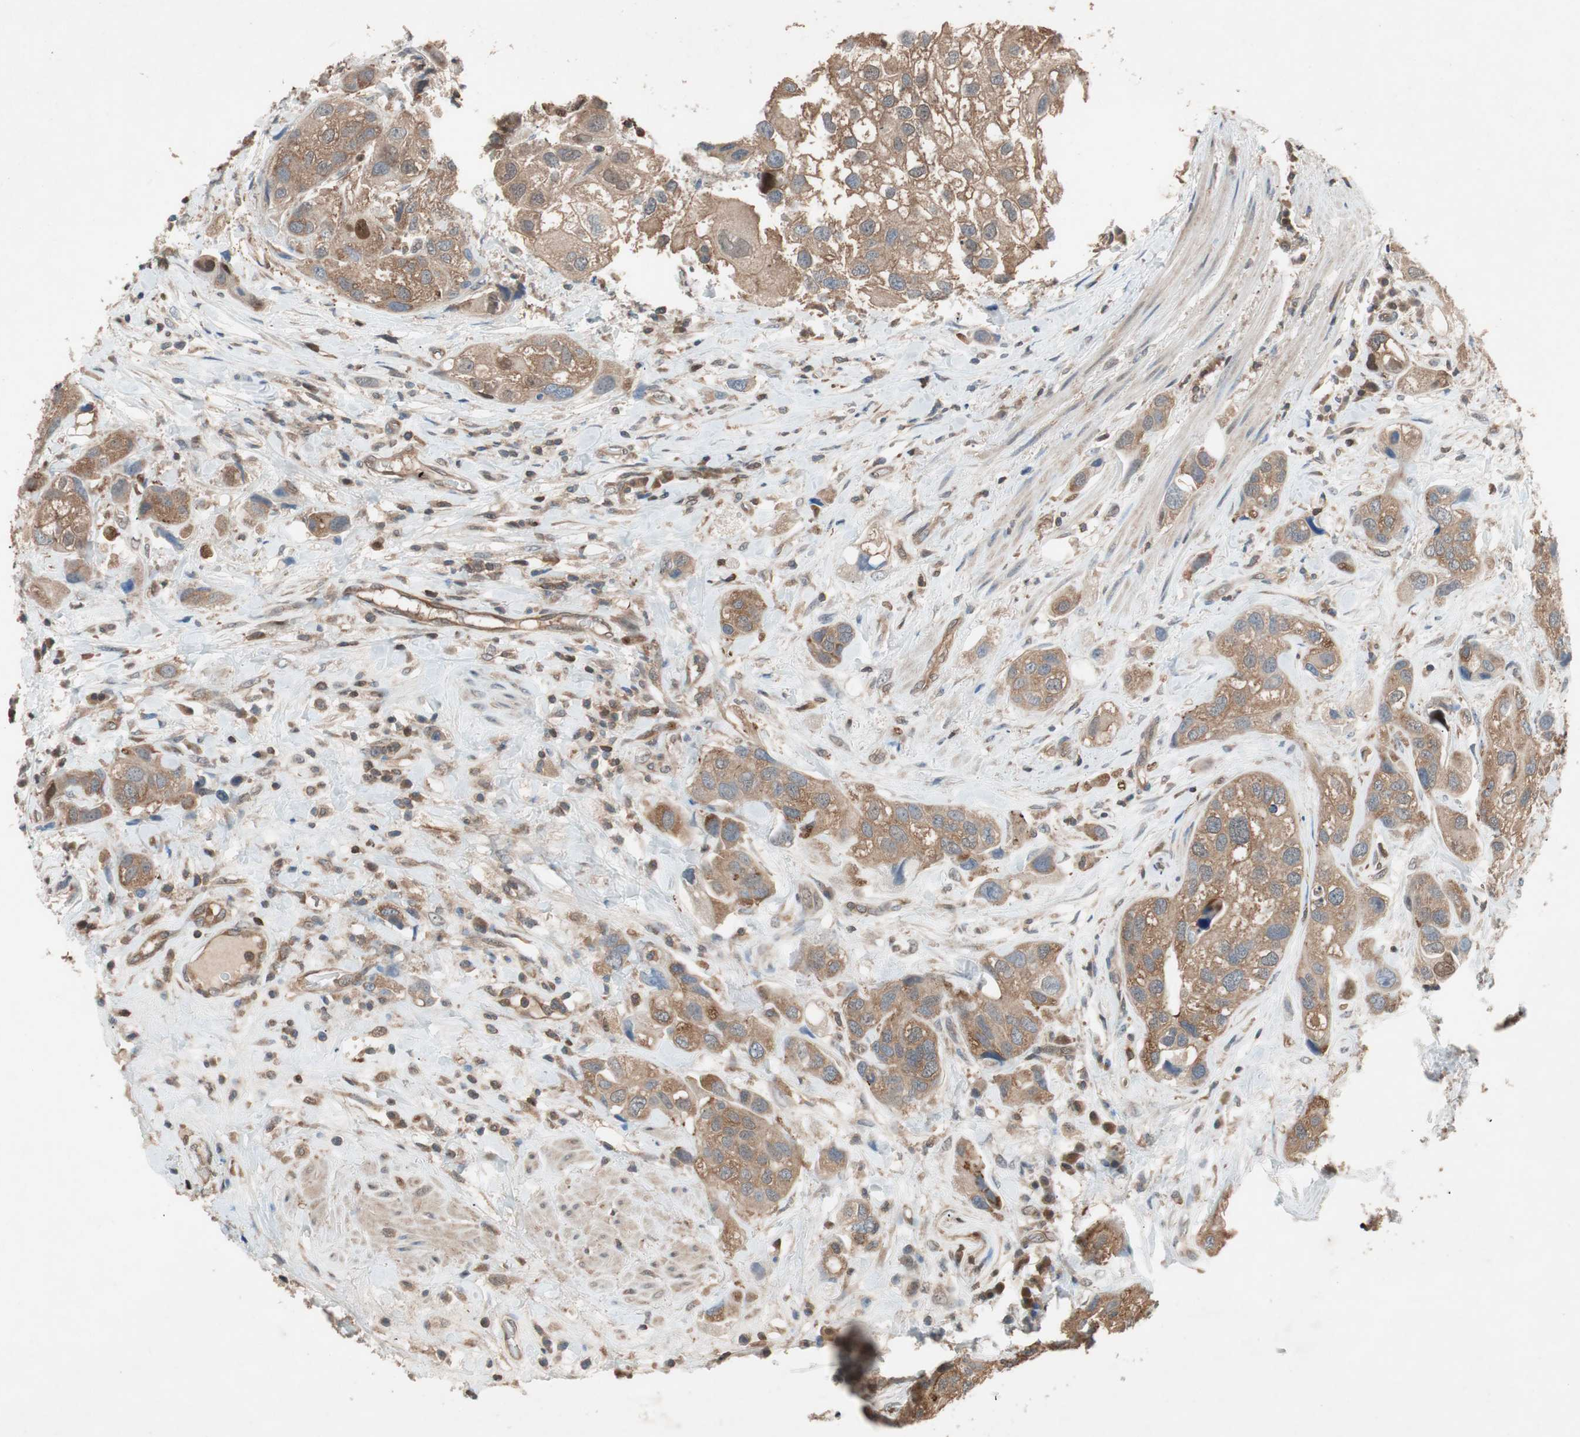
{"staining": {"intensity": "moderate", "quantity": ">75%", "location": "cytoplasmic/membranous"}, "tissue": "urothelial cancer", "cell_type": "Tumor cells", "image_type": "cancer", "snomed": [{"axis": "morphology", "description": "Urothelial carcinoma, High grade"}, {"axis": "topography", "description": "Urinary bladder"}], "caption": "High-magnification brightfield microscopy of urothelial cancer stained with DAB (brown) and counterstained with hematoxylin (blue). tumor cells exhibit moderate cytoplasmic/membranous expression is seen in about>75% of cells.", "gene": "GALT", "patient": {"sex": "female", "age": 64}}